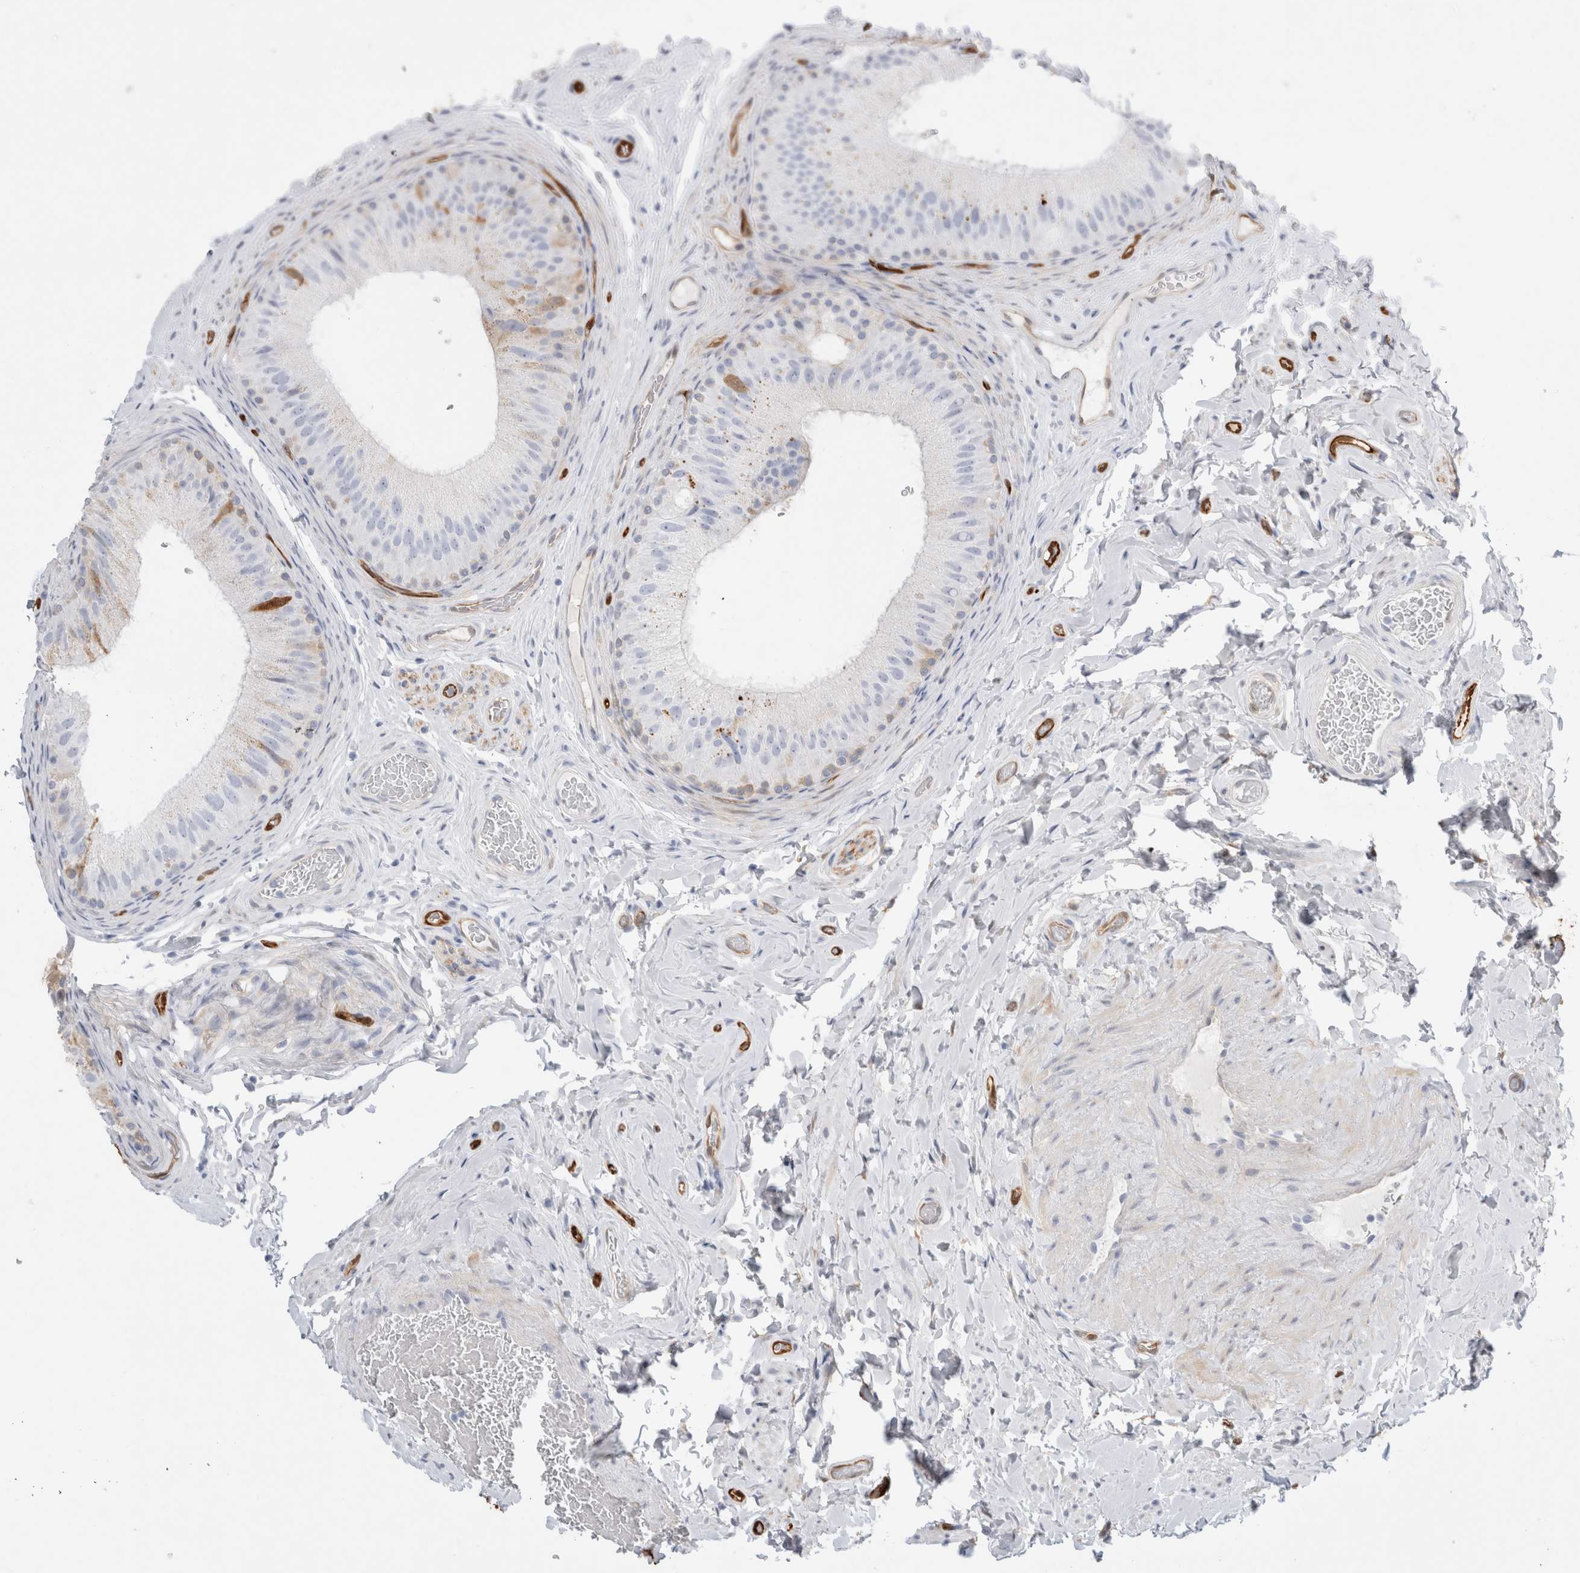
{"staining": {"intensity": "negative", "quantity": "none", "location": "none"}, "tissue": "epididymis", "cell_type": "Glandular cells", "image_type": "normal", "snomed": [{"axis": "morphology", "description": "Normal tissue, NOS"}, {"axis": "topography", "description": "Vascular tissue"}, {"axis": "topography", "description": "Epididymis"}], "caption": "This is a image of immunohistochemistry (IHC) staining of benign epididymis, which shows no positivity in glandular cells.", "gene": "NAPEPLD", "patient": {"sex": "male", "age": 49}}